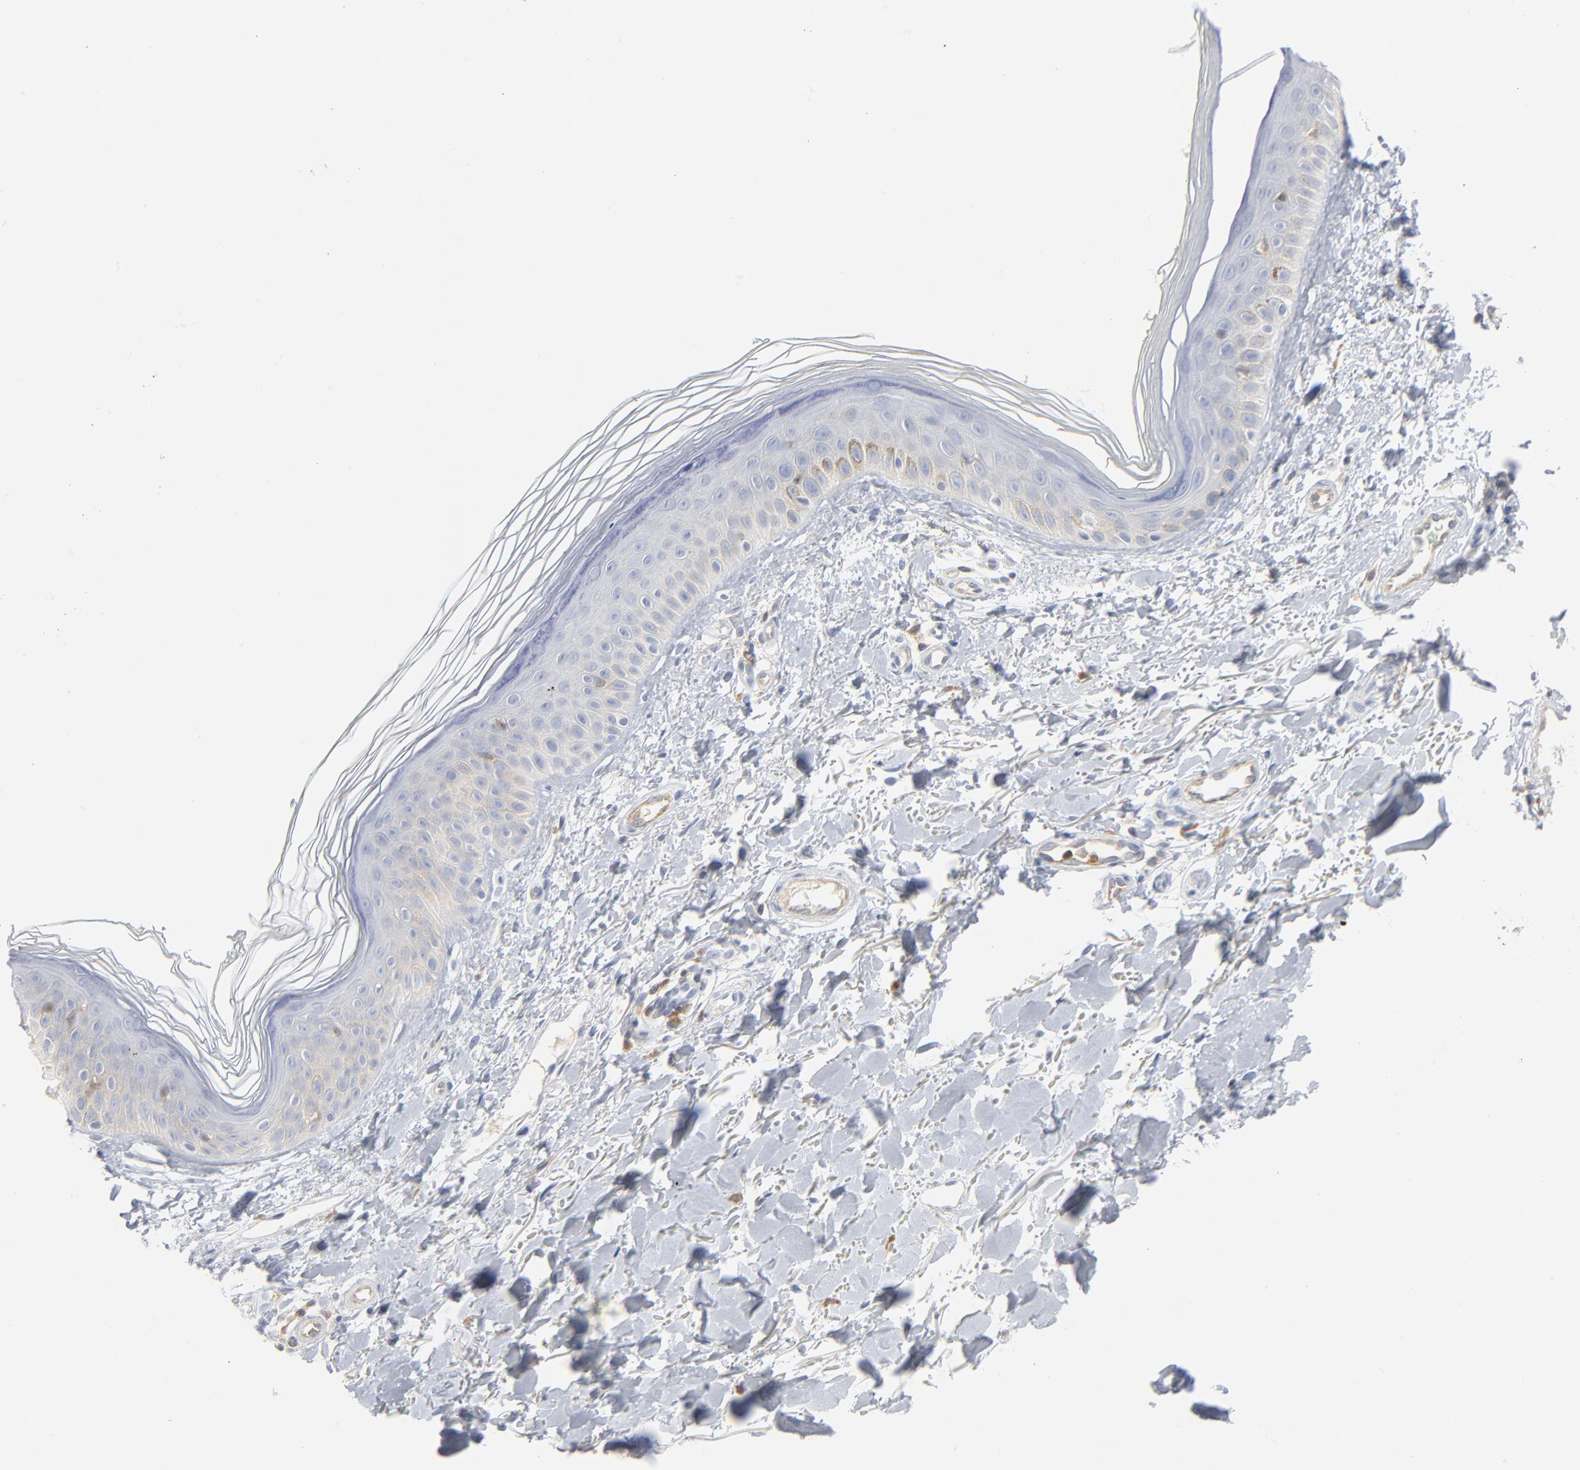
{"staining": {"intensity": "negative", "quantity": "none", "location": "none"}, "tissue": "skin", "cell_type": "Fibroblasts", "image_type": "normal", "snomed": [{"axis": "morphology", "description": "Normal tissue, NOS"}, {"axis": "topography", "description": "Skin"}], "caption": "Skin was stained to show a protein in brown. There is no significant positivity in fibroblasts. (DAB (3,3'-diaminobenzidine) immunohistochemistry (IHC) with hematoxylin counter stain).", "gene": "PTK2B", "patient": {"sex": "male", "age": 71}}